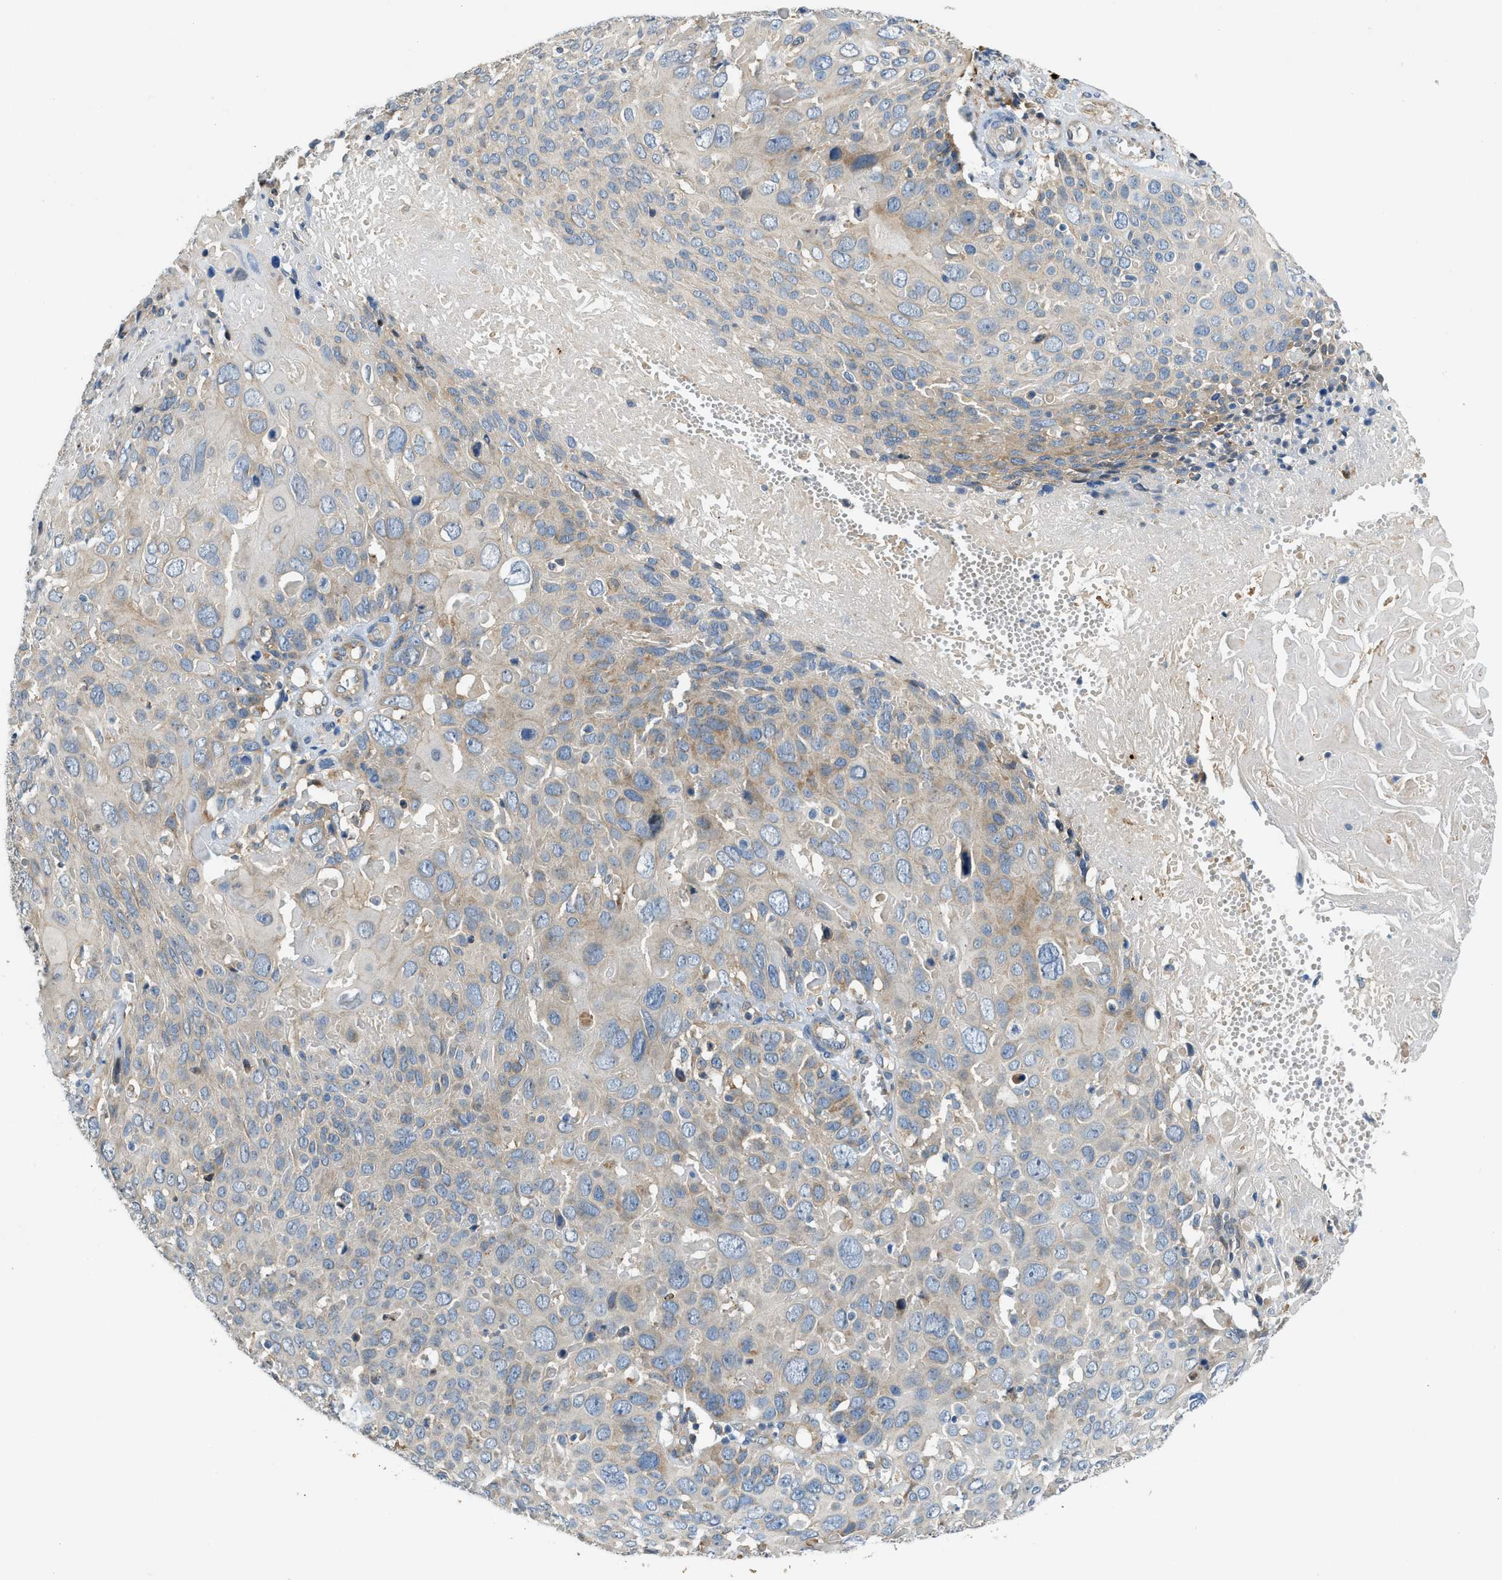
{"staining": {"intensity": "weak", "quantity": "<25%", "location": "cytoplasmic/membranous"}, "tissue": "cervical cancer", "cell_type": "Tumor cells", "image_type": "cancer", "snomed": [{"axis": "morphology", "description": "Squamous cell carcinoma, NOS"}, {"axis": "topography", "description": "Cervix"}], "caption": "Immunohistochemistry (IHC) photomicrograph of human cervical squamous cell carcinoma stained for a protein (brown), which reveals no positivity in tumor cells. (DAB IHC with hematoxylin counter stain).", "gene": "TMEM68", "patient": {"sex": "female", "age": 74}}